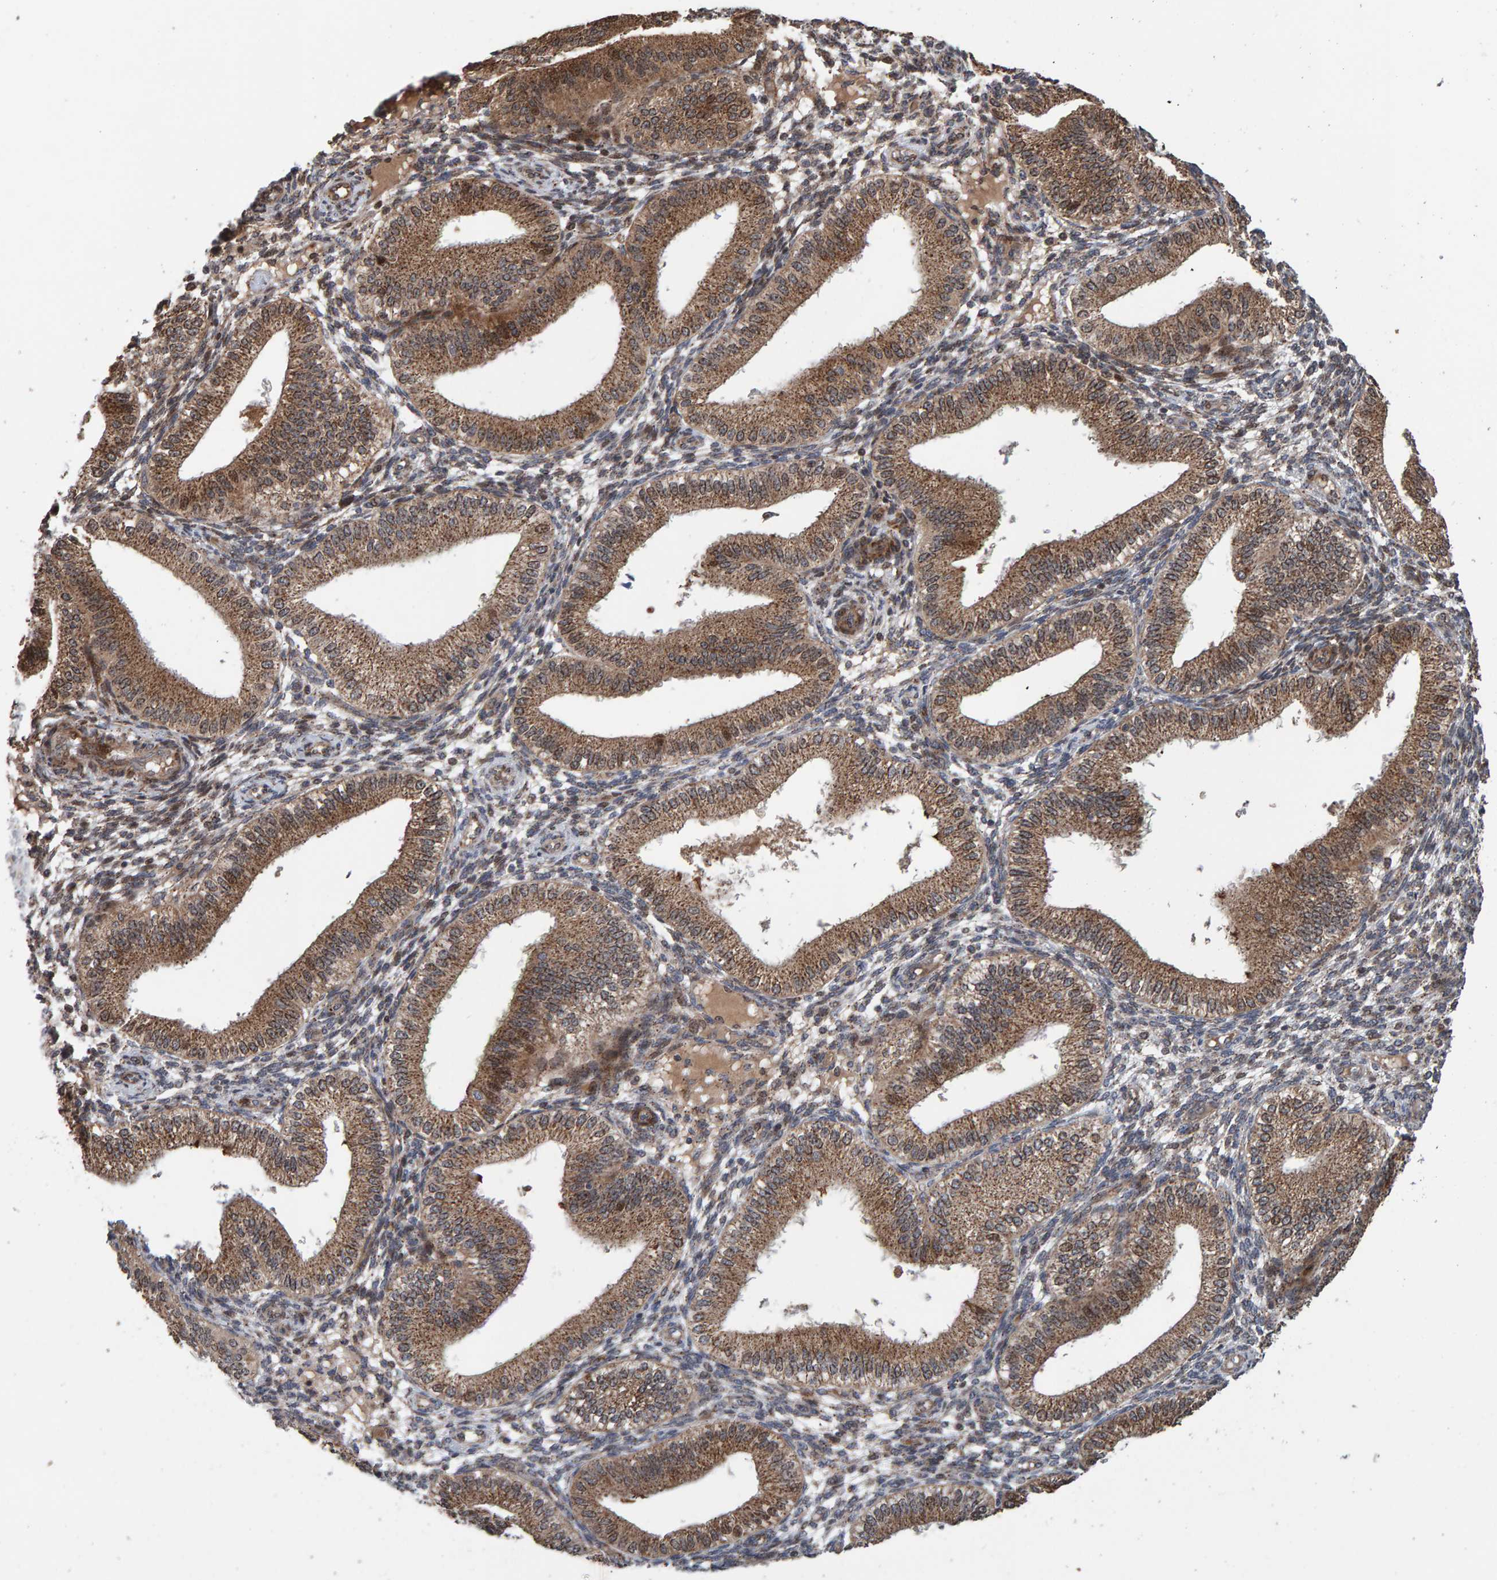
{"staining": {"intensity": "weak", "quantity": "25%-75%", "location": "cytoplasmic/membranous"}, "tissue": "endometrium", "cell_type": "Cells in endometrial stroma", "image_type": "normal", "snomed": [{"axis": "morphology", "description": "Normal tissue, NOS"}, {"axis": "topography", "description": "Endometrium"}], "caption": "This micrograph reveals unremarkable endometrium stained with immunohistochemistry to label a protein in brown. The cytoplasmic/membranous of cells in endometrial stroma show weak positivity for the protein. Nuclei are counter-stained blue.", "gene": "CCDC25", "patient": {"sex": "female", "age": 39}}